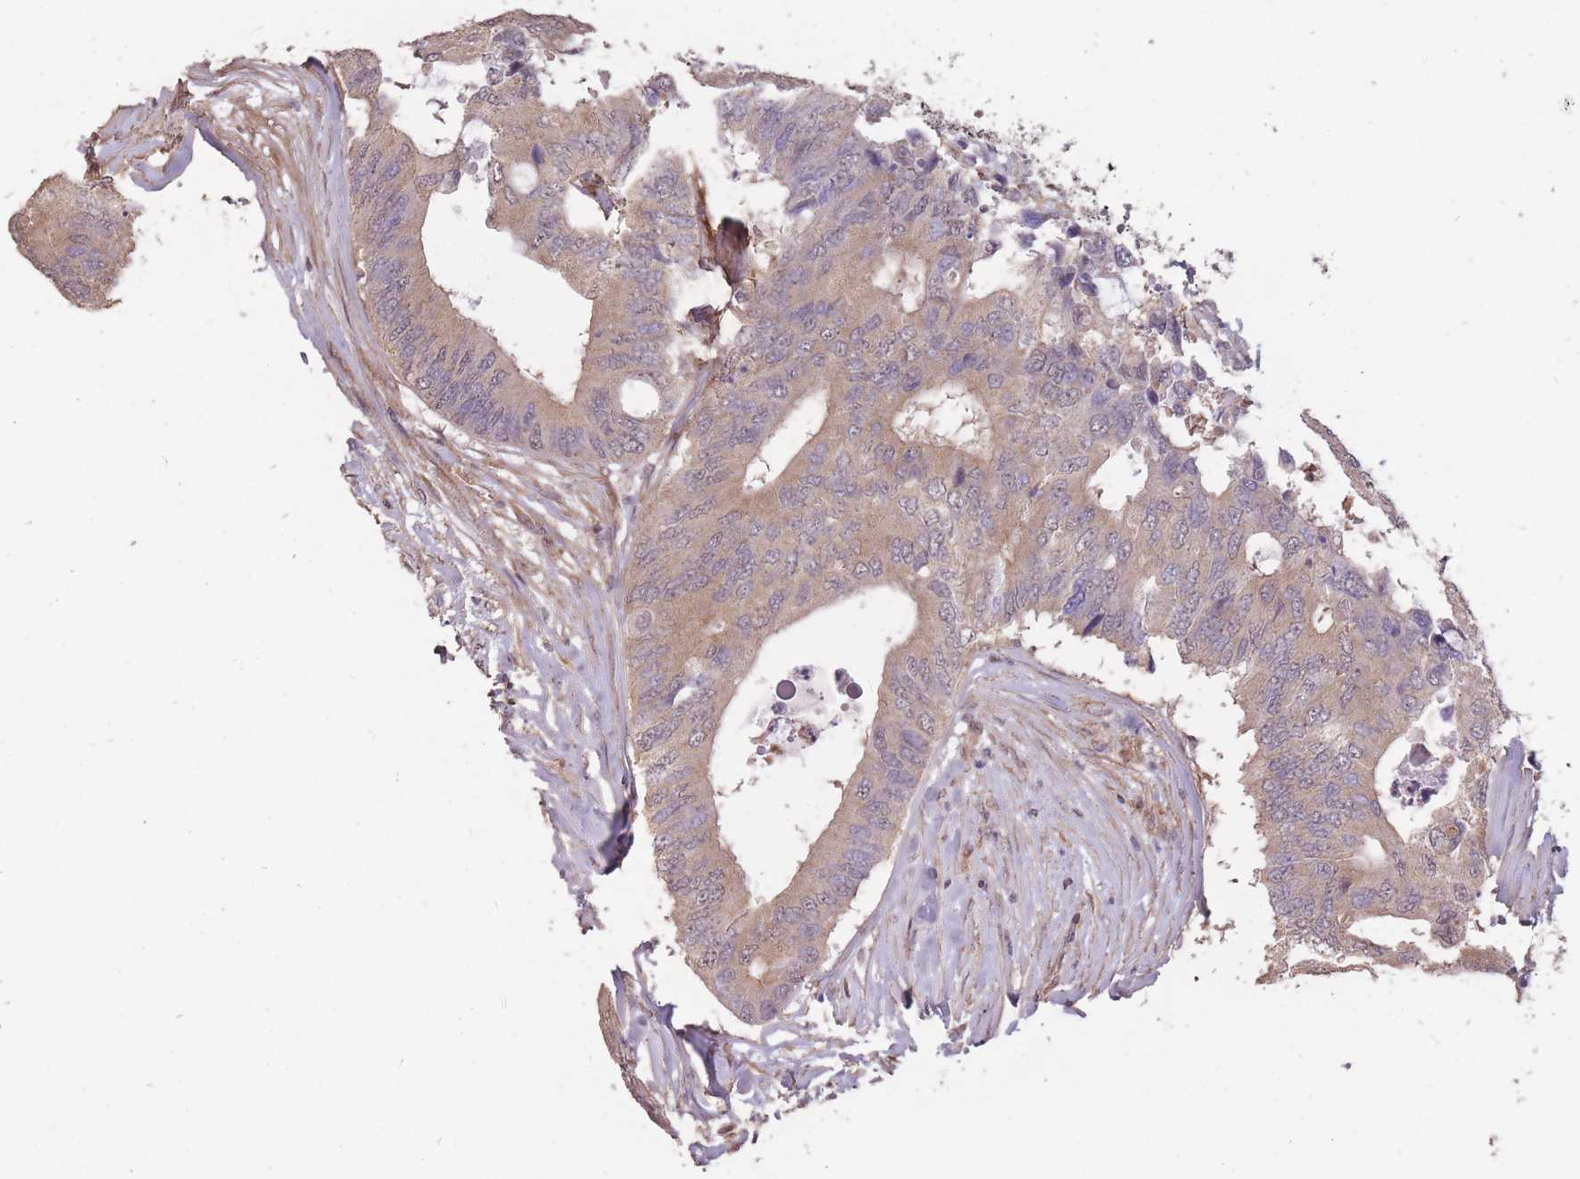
{"staining": {"intensity": "weak", "quantity": ">75%", "location": "cytoplasmic/membranous"}, "tissue": "colorectal cancer", "cell_type": "Tumor cells", "image_type": "cancer", "snomed": [{"axis": "morphology", "description": "Adenocarcinoma, NOS"}, {"axis": "topography", "description": "Colon"}], "caption": "Adenocarcinoma (colorectal) was stained to show a protein in brown. There is low levels of weak cytoplasmic/membranous staining in about >75% of tumor cells. (Stains: DAB (3,3'-diaminobenzidine) in brown, nuclei in blue, Microscopy: brightfield microscopy at high magnification).", "gene": "DYNC1LI2", "patient": {"sex": "male", "age": 71}}